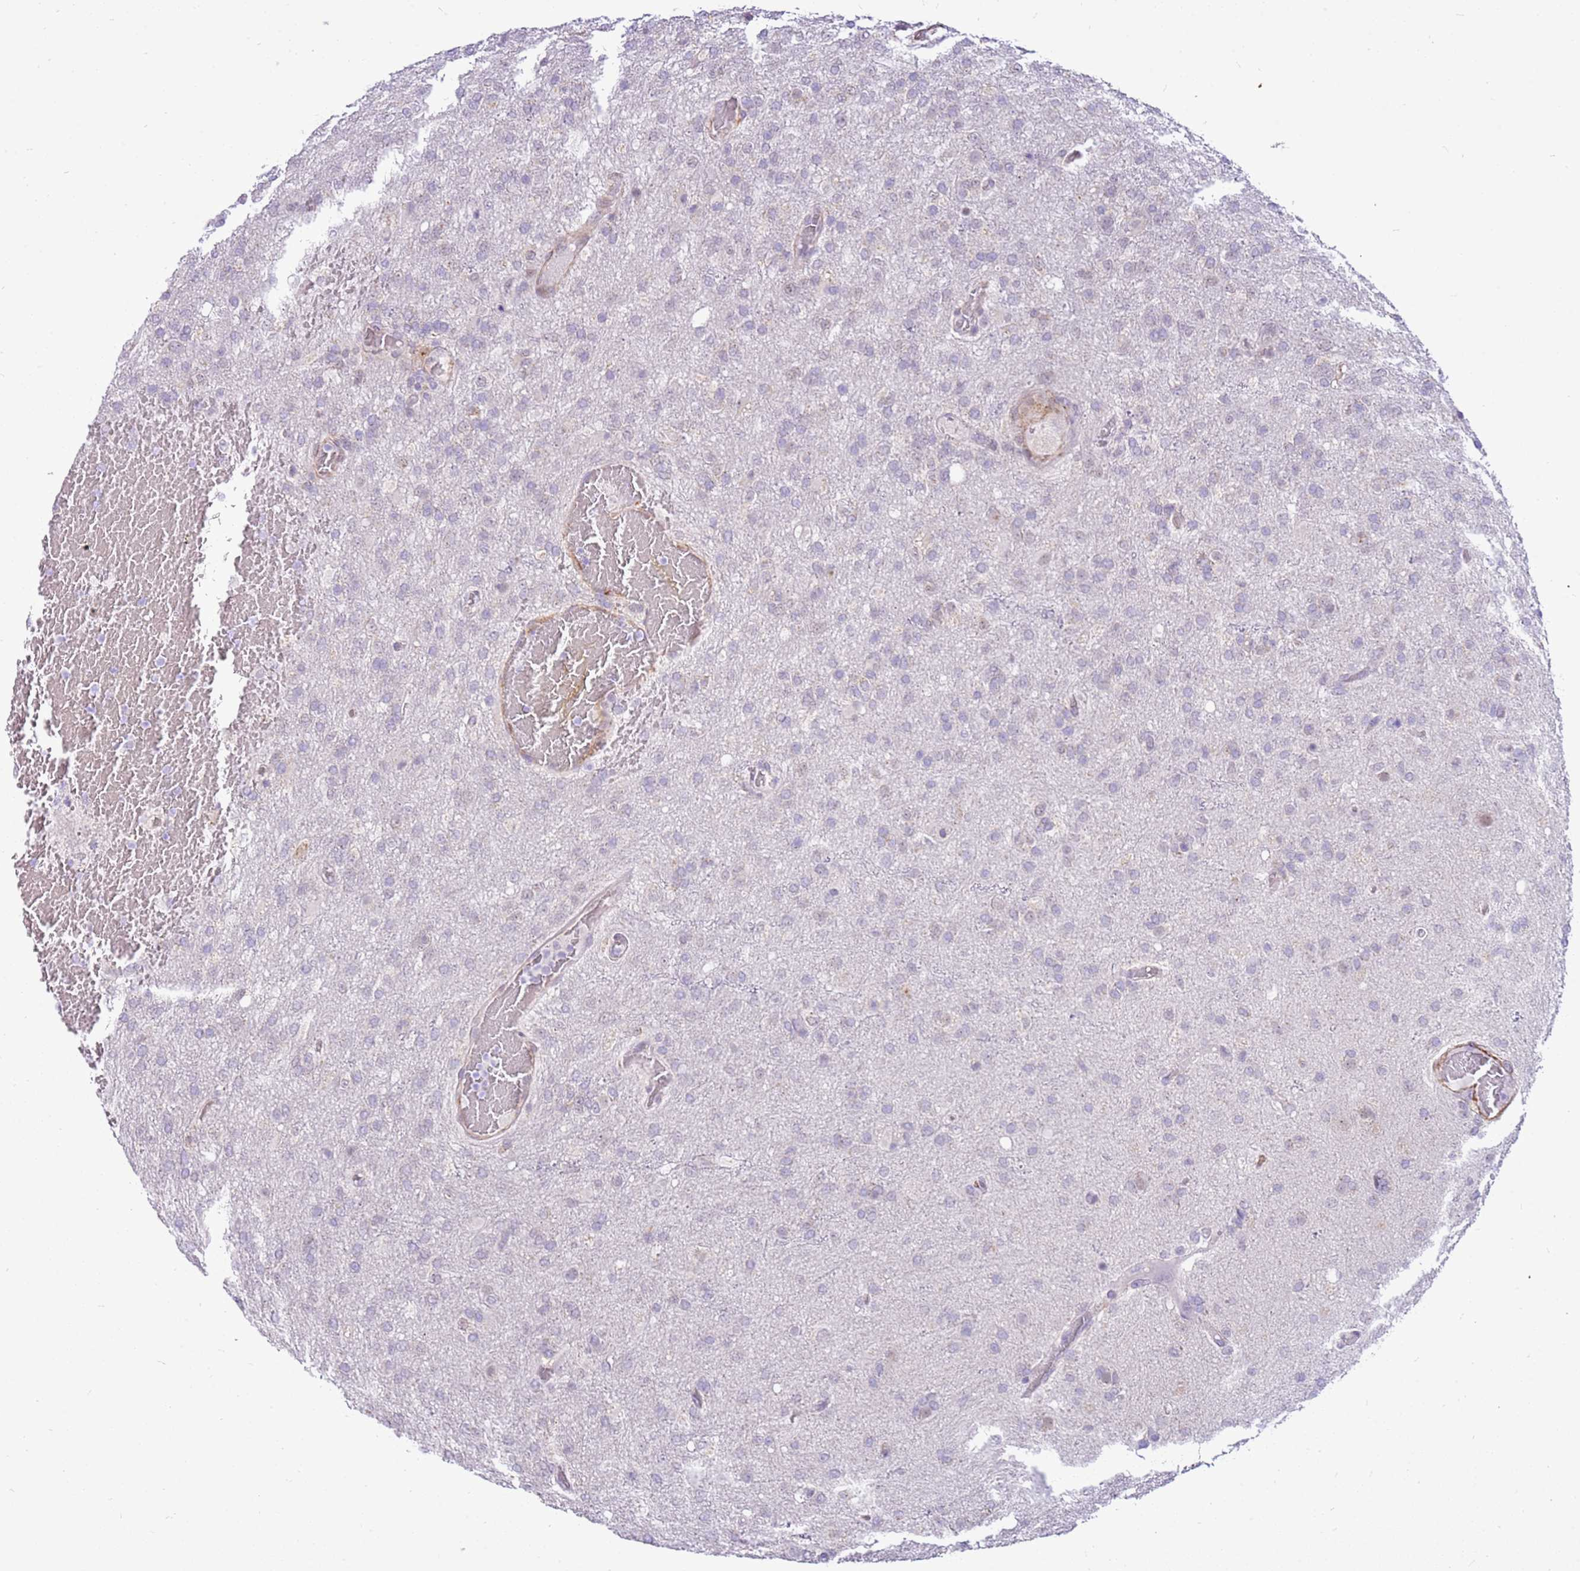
{"staining": {"intensity": "negative", "quantity": "none", "location": "none"}, "tissue": "glioma", "cell_type": "Tumor cells", "image_type": "cancer", "snomed": [{"axis": "morphology", "description": "Glioma, malignant, High grade"}, {"axis": "topography", "description": "Brain"}], "caption": "Tumor cells show no significant protein positivity in malignant glioma (high-grade).", "gene": "SMIM4", "patient": {"sex": "female", "age": 74}}